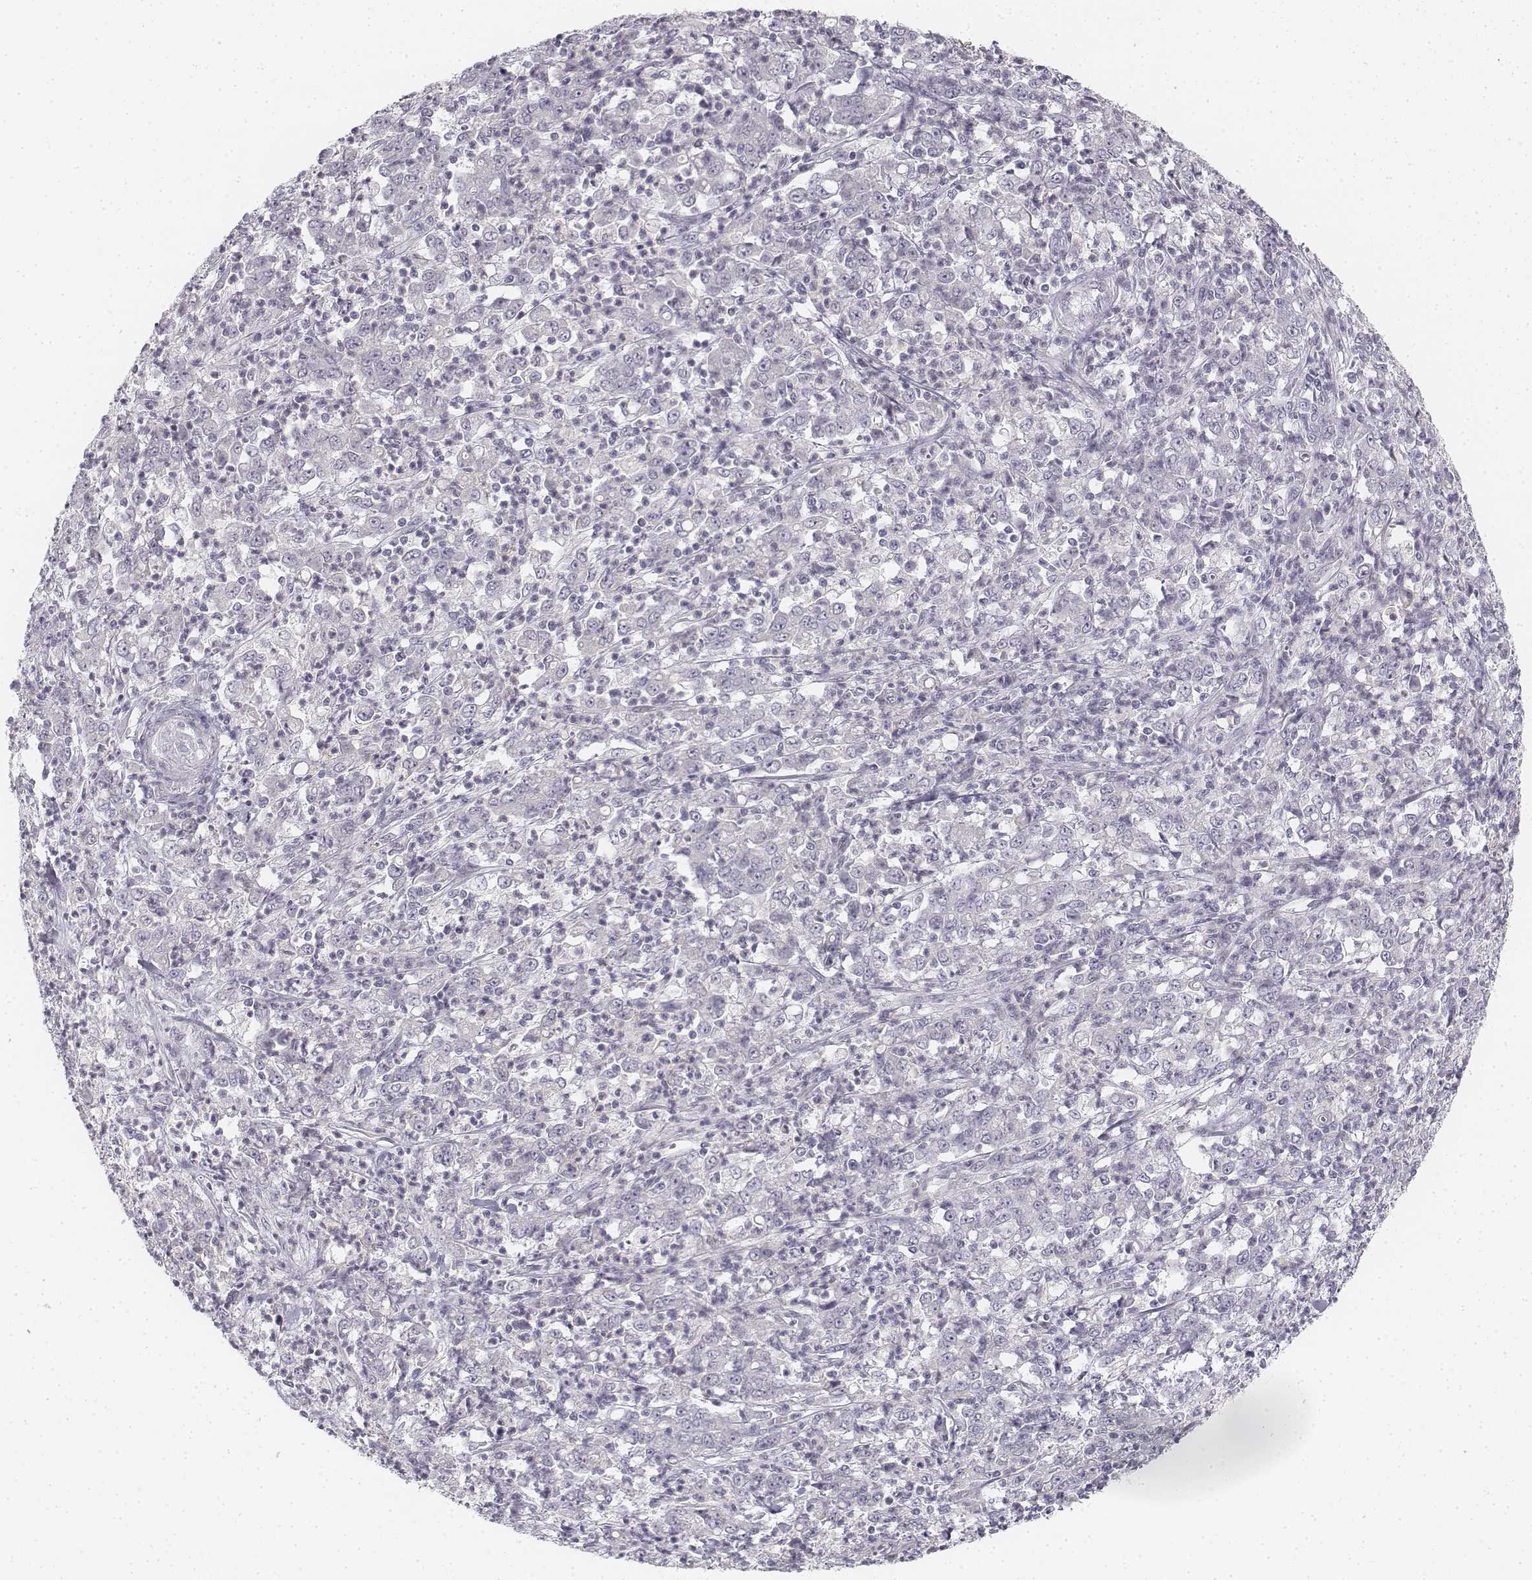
{"staining": {"intensity": "negative", "quantity": "none", "location": "none"}, "tissue": "stomach cancer", "cell_type": "Tumor cells", "image_type": "cancer", "snomed": [{"axis": "morphology", "description": "Adenocarcinoma, NOS"}, {"axis": "topography", "description": "Stomach, lower"}], "caption": "The photomicrograph demonstrates no significant staining in tumor cells of stomach adenocarcinoma.", "gene": "KRTAP2-1", "patient": {"sex": "female", "age": 71}}